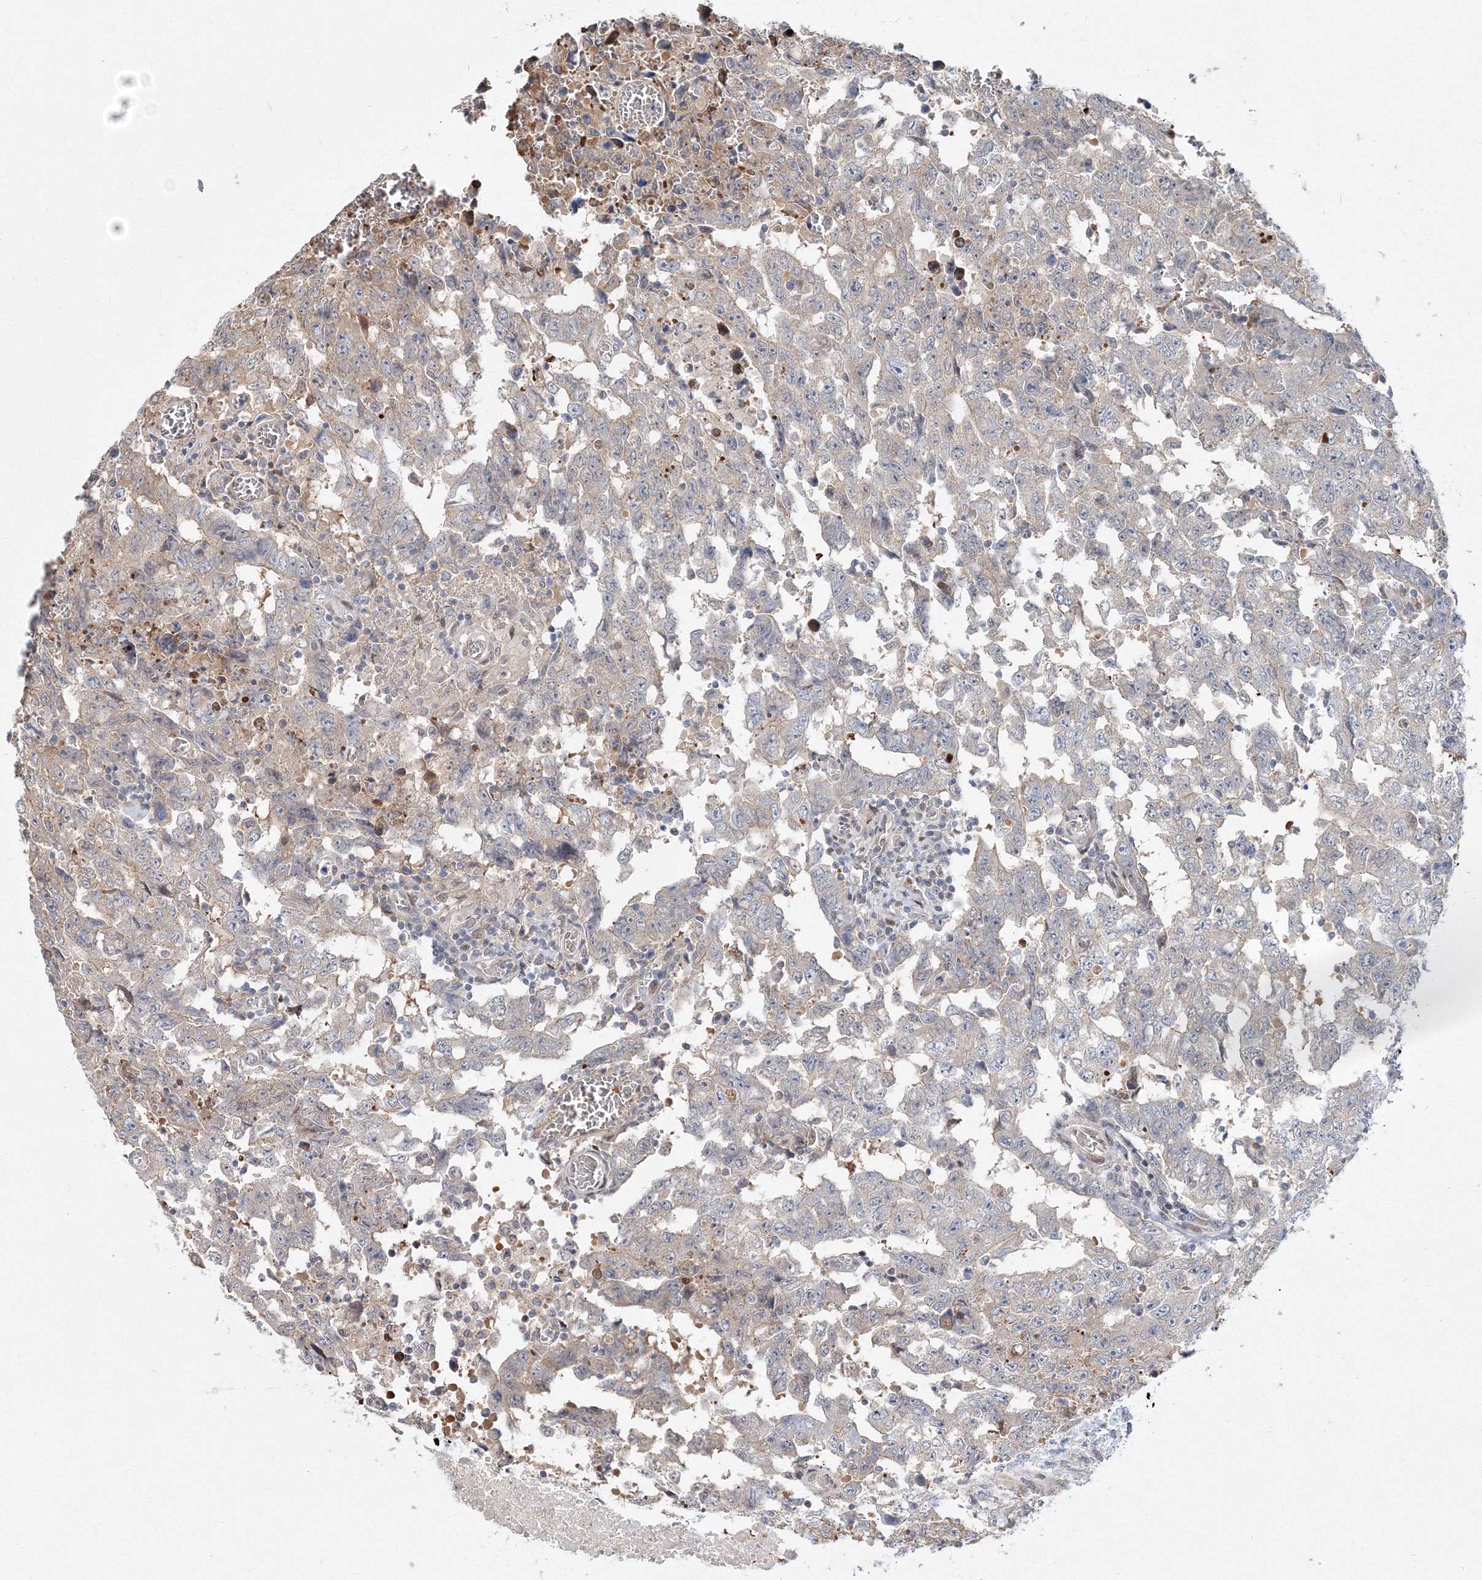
{"staining": {"intensity": "negative", "quantity": "none", "location": "none"}, "tissue": "testis cancer", "cell_type": "Tumor cells", "image_type": "cancer", "snomed": [{"axis": "morphology", "description": "Carcinoma, Embryonal, NOS"}, {"axis": "topography", "description": "Testis"}], "caption": "An immunohistochemistry micrograph of testis cancer (embryonal carcinoma) is shown. There is no staining in tumor cells of testis cancer (embryonal carcinoma).", "gene": "ARHGAP21", "patient": {"sex": "male", "age": 26}}